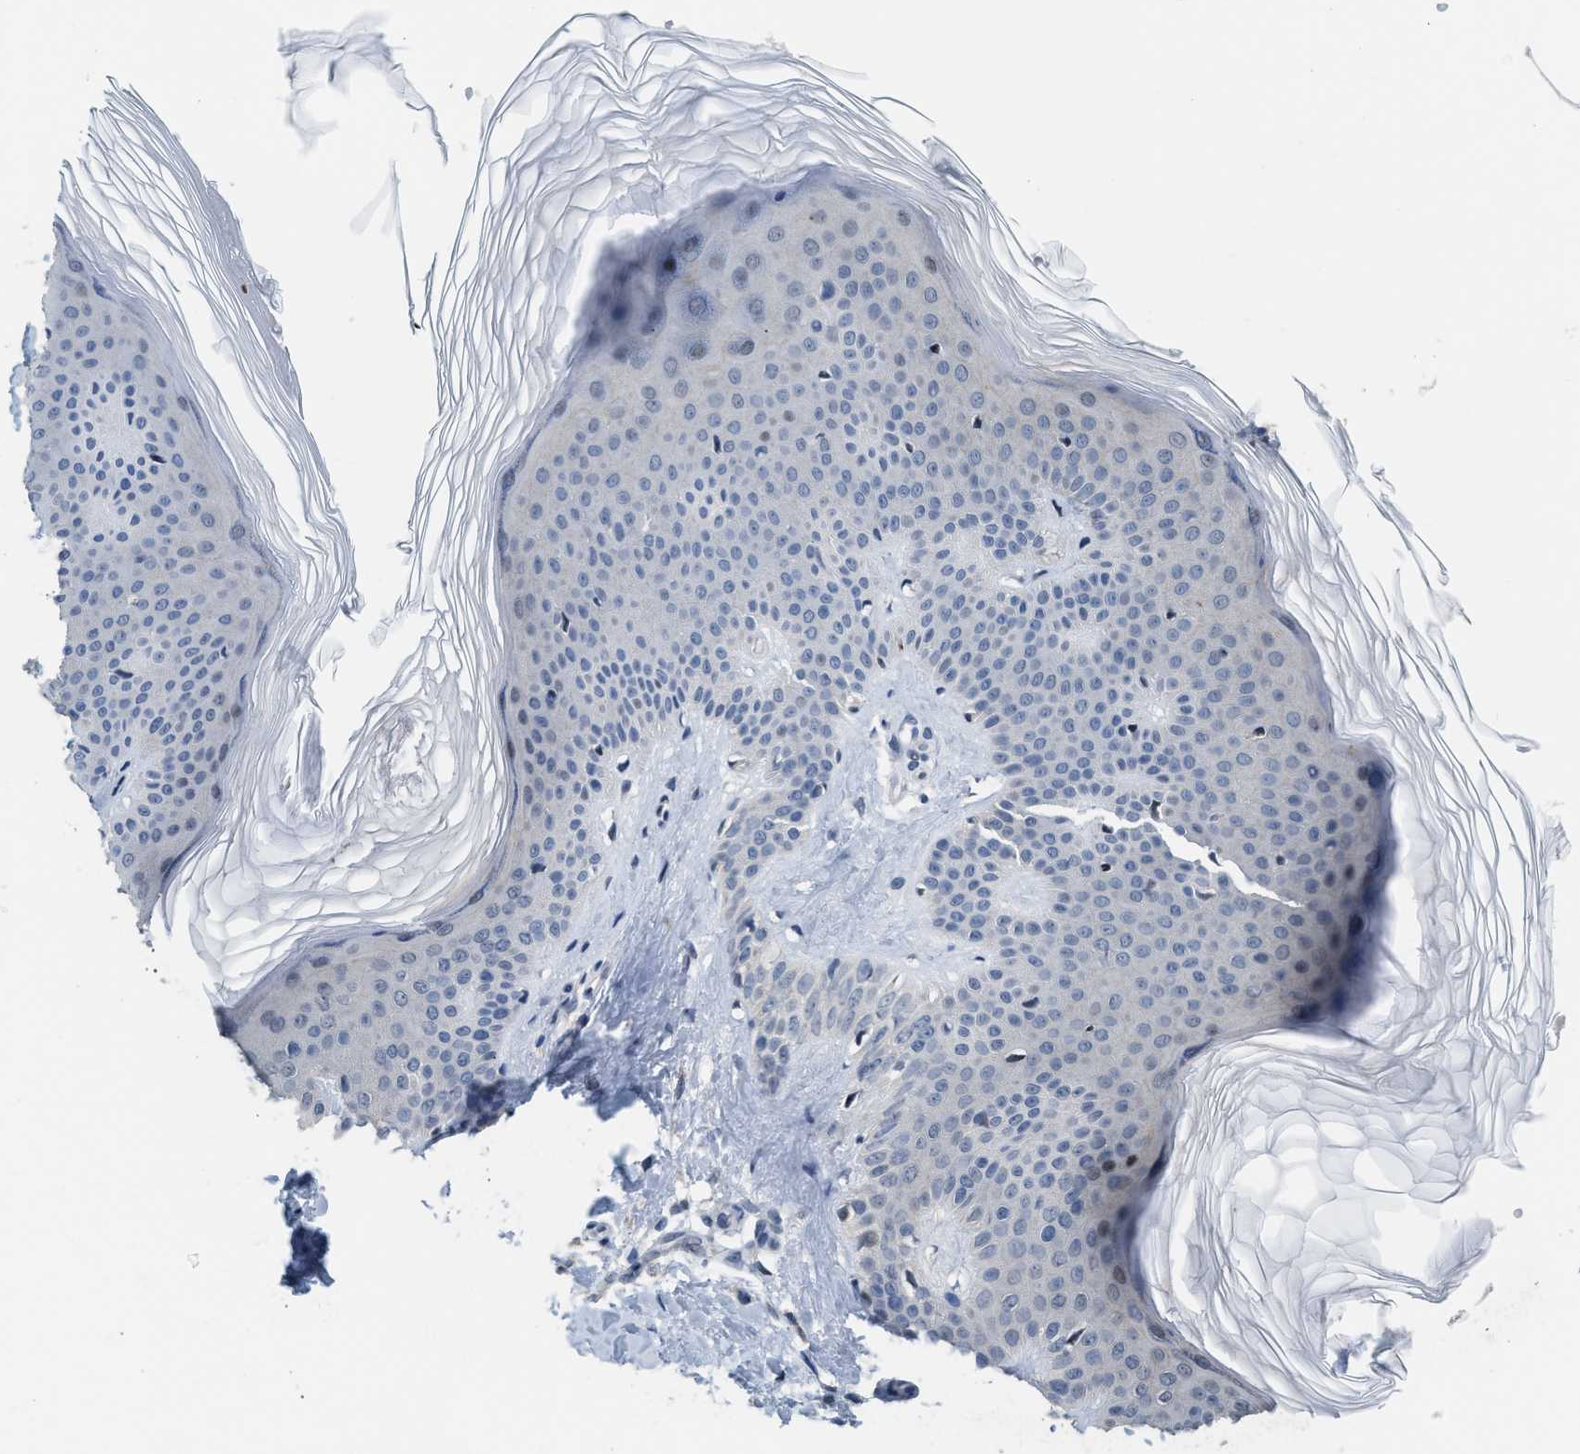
{"staining": {"intensity": "negative", "quantity": "none", "location": "none"}, "tissue": "skin", "cell_type": "Fibroblasts", "image_type": "normal", "snomed": [{"axis": "morphology", "description": "Normal tissue, NOS"}, {"axis": "morphology", "description": "Malignant melanoma, Metastatic site"}, {"axis": "topography", "description": "Skin"}], "caption": "Immunohistochemistry (IHC) of unremarkable skin displays no staining in fibroblasts. (Brightfield microscopy of DAB (3,3'-diaminobenzidine) IHC at high magnification).", "gene": "SETDB1", "patient": {"sex": "male", "age": 41}}